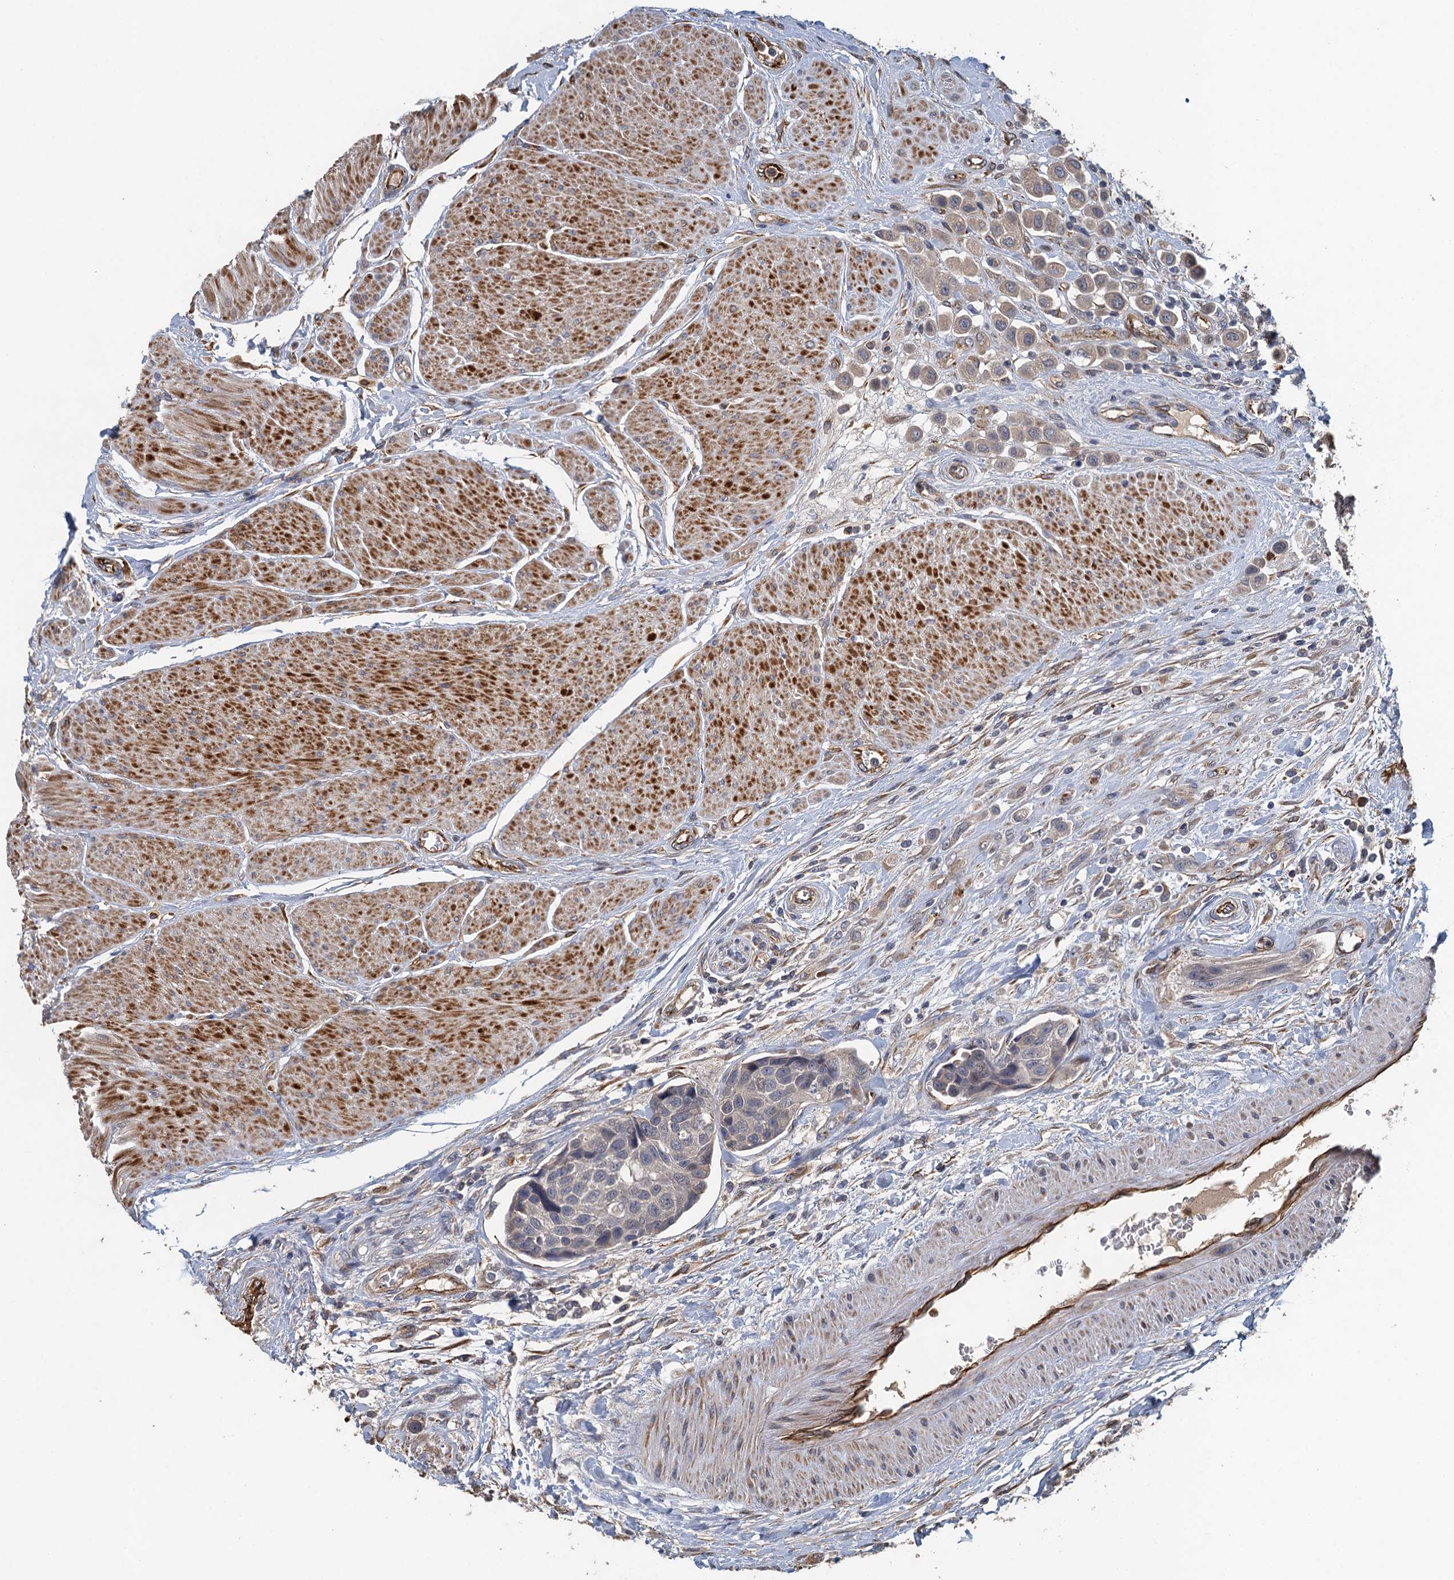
{"staining": {"intensity": "negative", "quantity": "none", "location": "none"}, "tissue": "urothelial cancer", "cell_type": "Tumor cells", "image_type": "cancer", "snomed": [{"axis": "morphology", "description": "Urothelial carcinoma, High grade"}, {"axis": "topography", "description": "Urinary bladder"}], "caption": "Urothelial cancer was stained to show a protein in brown. There is no significant expression in tumor cells.", "gene": "ACSBG1", "patient": {"sex": "male", "age": 50}}